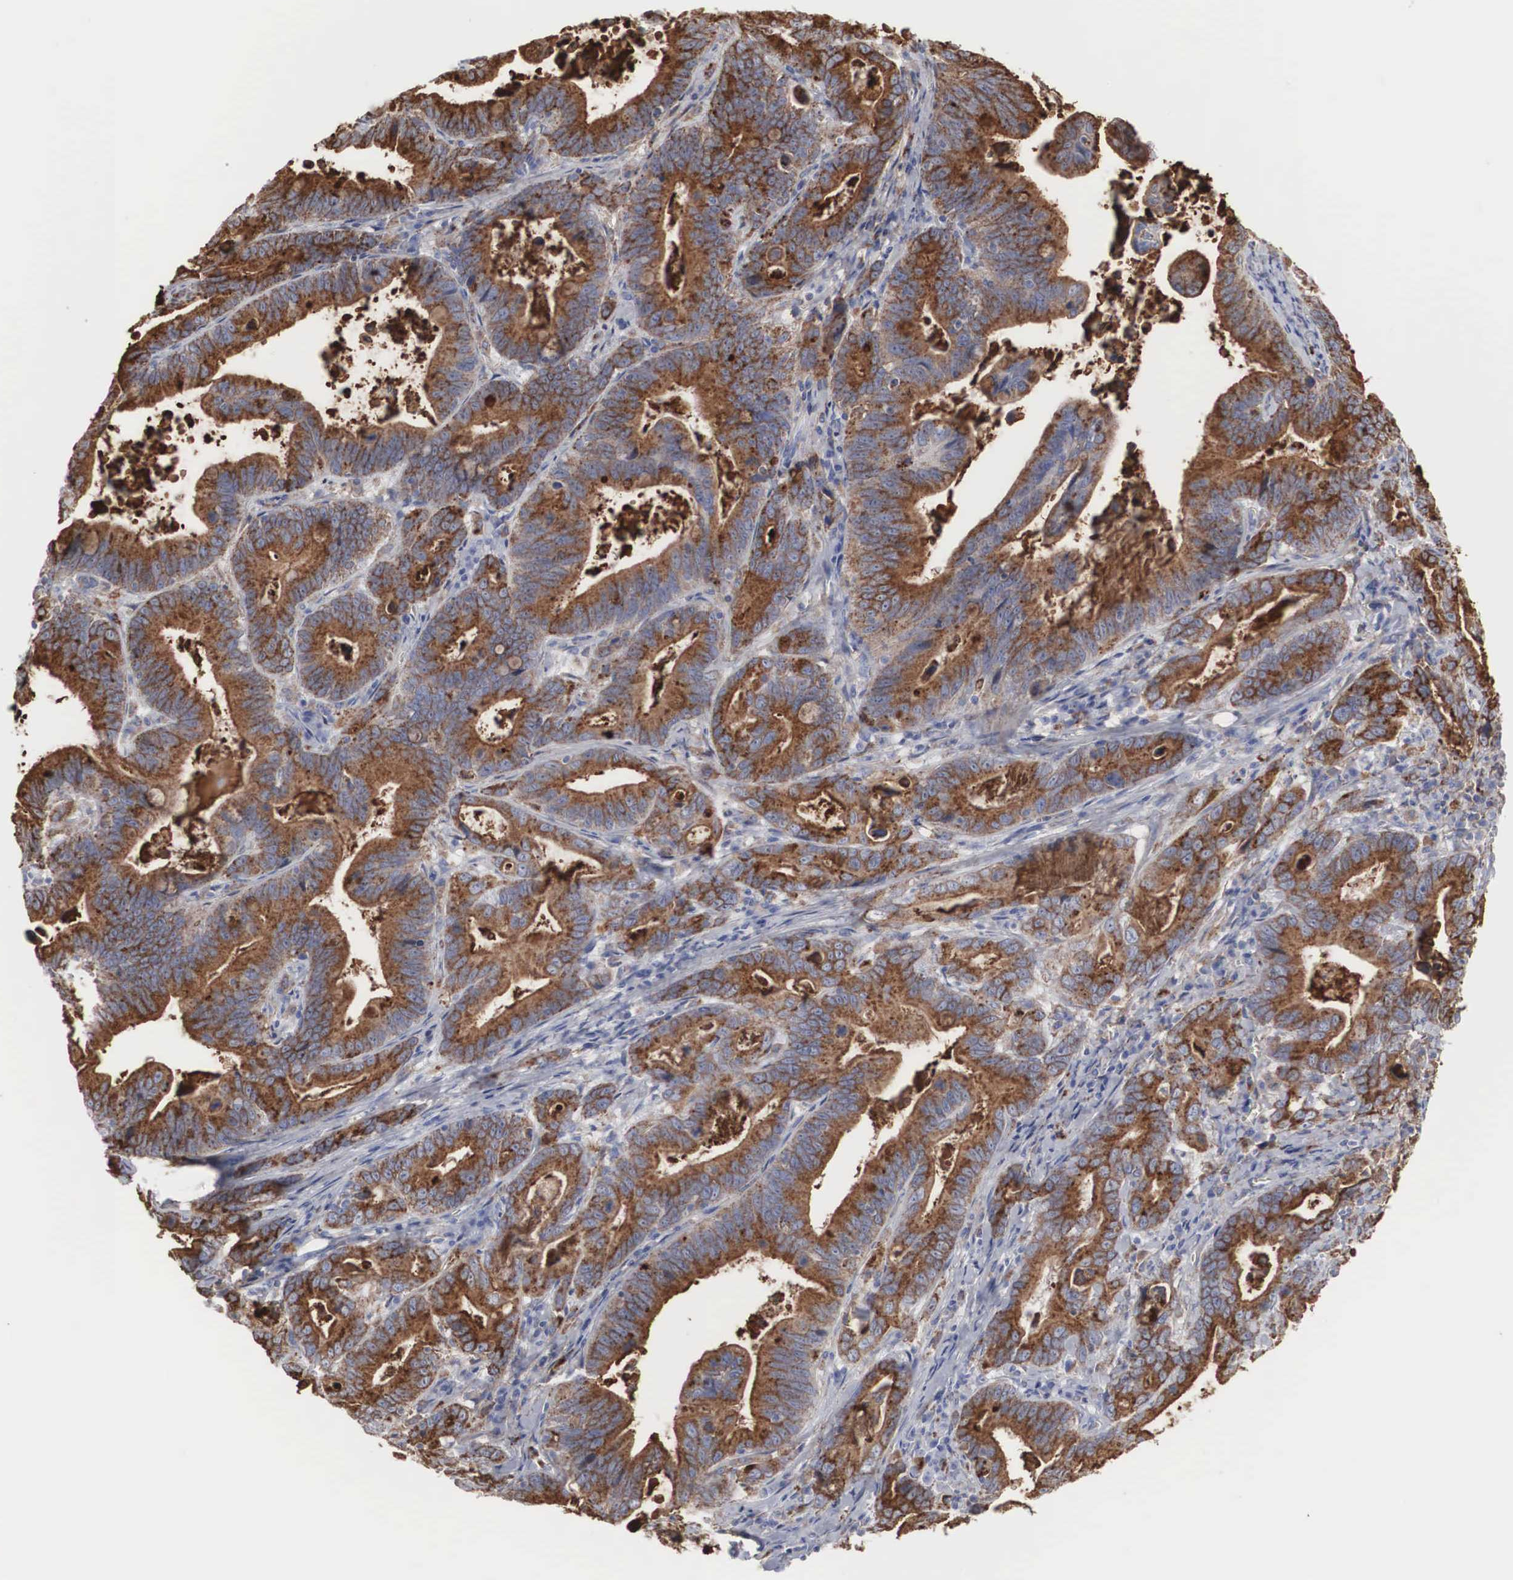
{"staining": {"intensity": "moderate", "quantity": ">75%", "location": "cytoplasmic/membranous"}, "tissue": "stomach cancer", "cell_type": "Tumor cells", "image_type": "cancer", "snomed": [{"axis": "morphology", "description": "Adenocarcinoma, NOS"}, {"axis": "topography", "description": "Stomach, upper"}], "caption": "Stomach cancer stained for a protein exhibits moderate cytoplasmic/membranous positivity in tumor cells.", "gene": "LGALS3BP", "patient": {"sex": "male", "age": 63}}